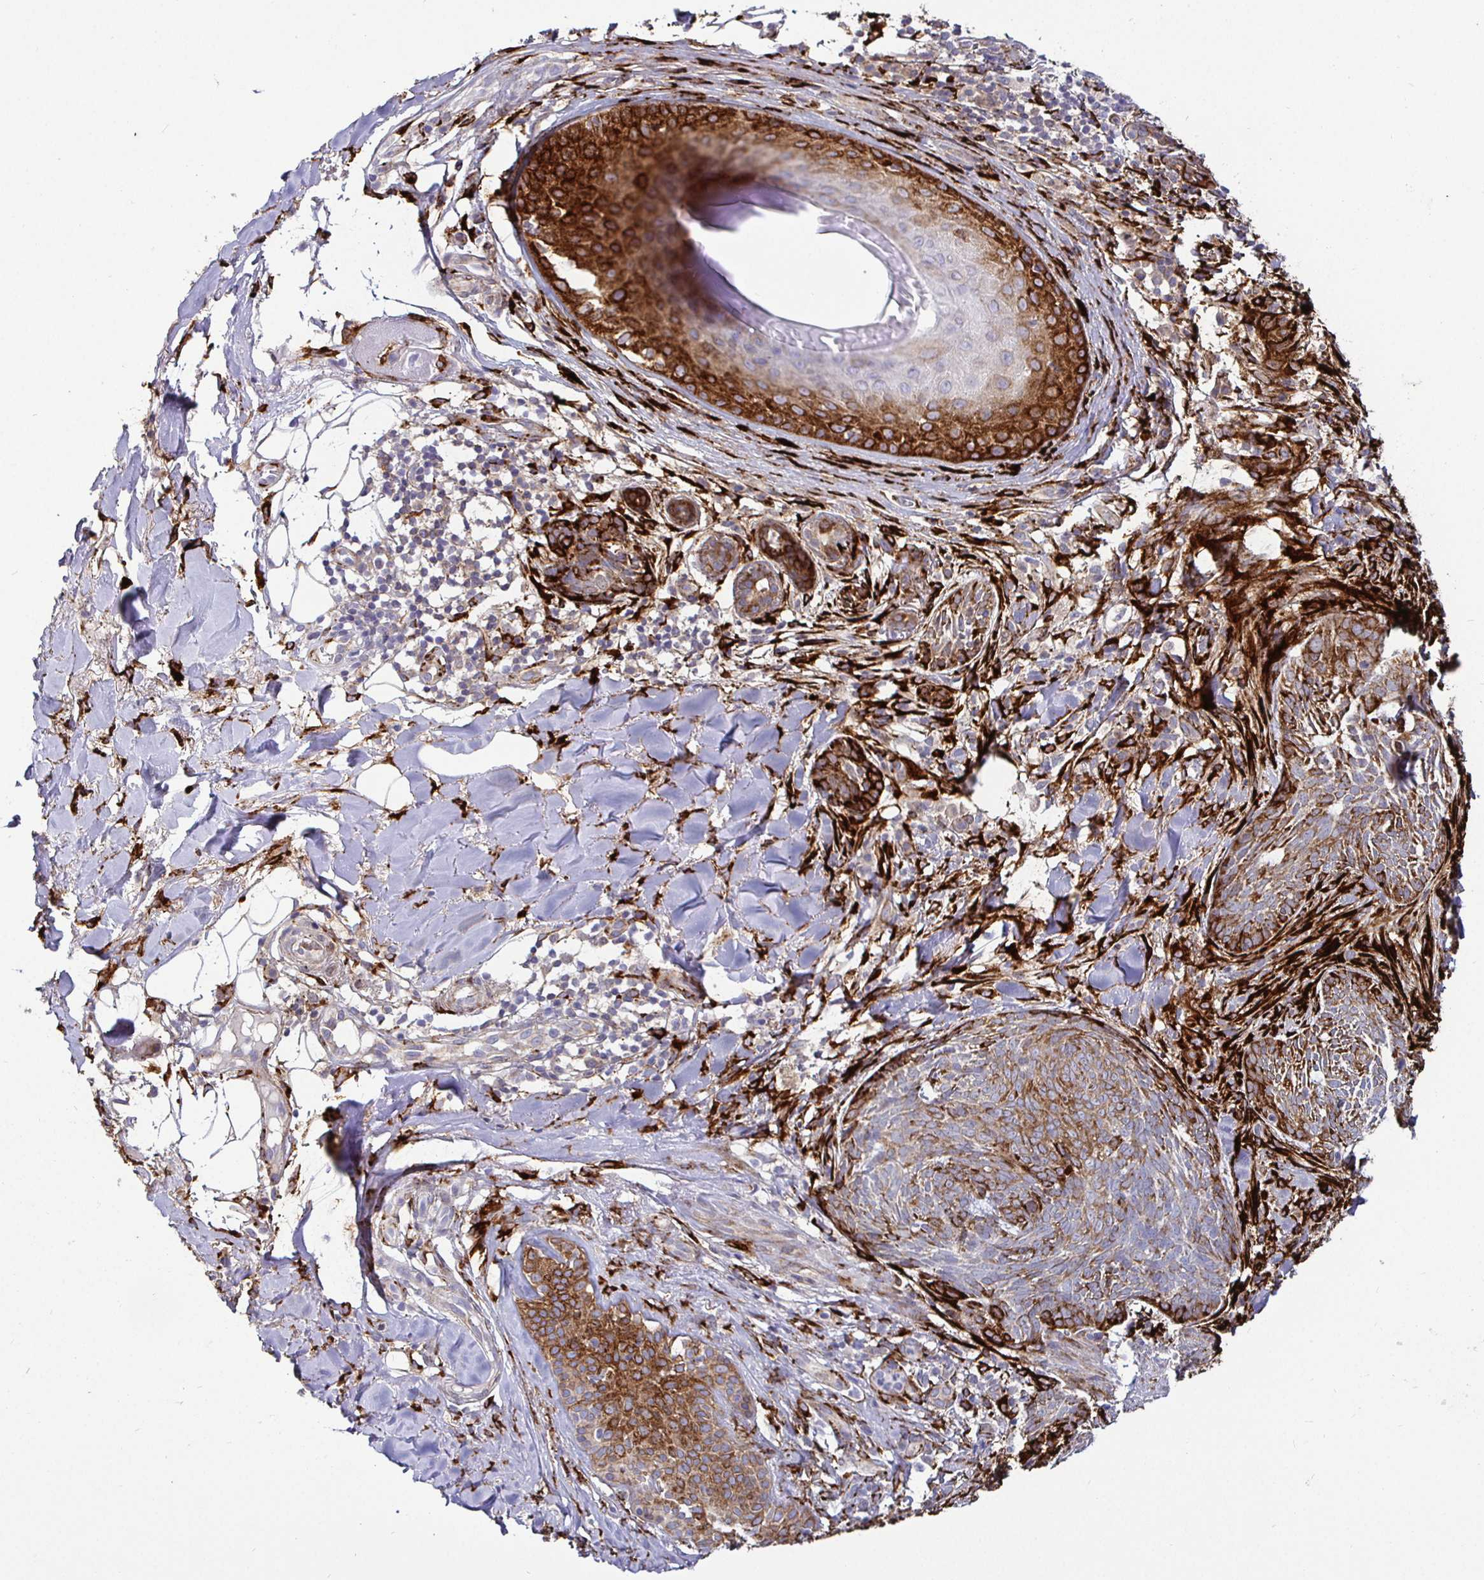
{"staining": {"intensity": "strong", "quantity": "25%-75%", "location": "cytoplasmic/membranous"}, "tissue": "skin cancer", "cell_type": "Tumor cells", "image_type": "cancer", "snomed": [{"axis": "morphology", "description": "Basal cell carcinoma"}, {"axis": "topography", "description": "Skin"}], "caption": "Strong cytoplasmic/membranous staining is identified in about 25%-75% of tumor cells in skin cancer.", "gene": "P4HA2", "patient": {"sex": "female", "age": 93}}